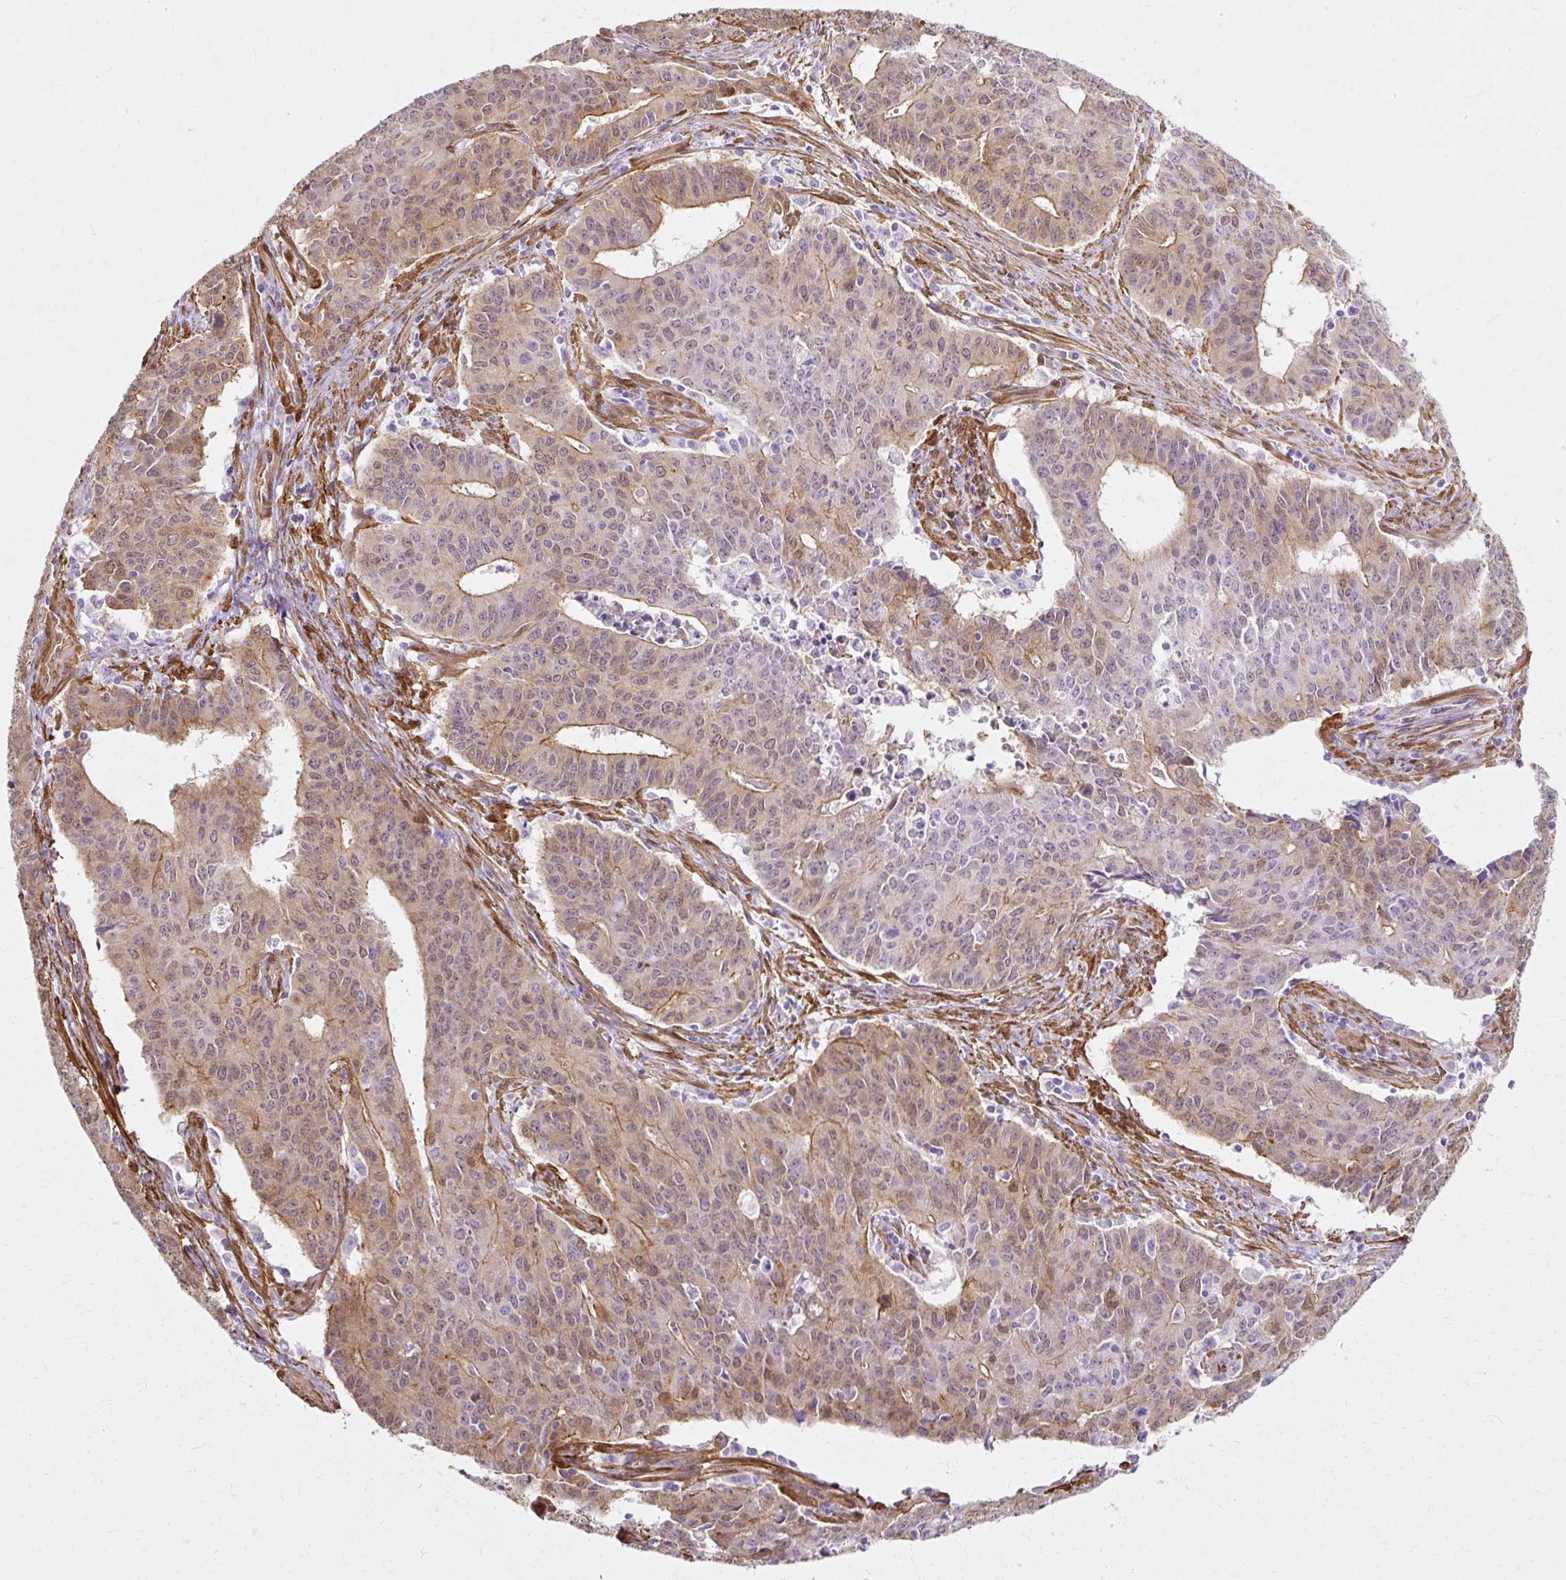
{"staining": {"intensity": "weak", "quantity": "25%-75%", "location": "cytoplasmic/membranous,nuclear"}, "tissue": "endometrial cancer", "cell_type": "Tumor cells", "image_type": "cancer", "snomed": [{"axis": "morphology", "description": "Adenocarcinoma, NOS"}, {"axis": "topography", "description": "Endometrium"}], "caption": "About 25%-75% of tumor cells in human adenocarcinoma (endometrial) demonstrate weak cytoplasmic/membranous and nuclear protein staining as visualized by brown immunohistochemical staining.", "gene": "CNN3", "patient": {"sex": "female", "age": 59}}